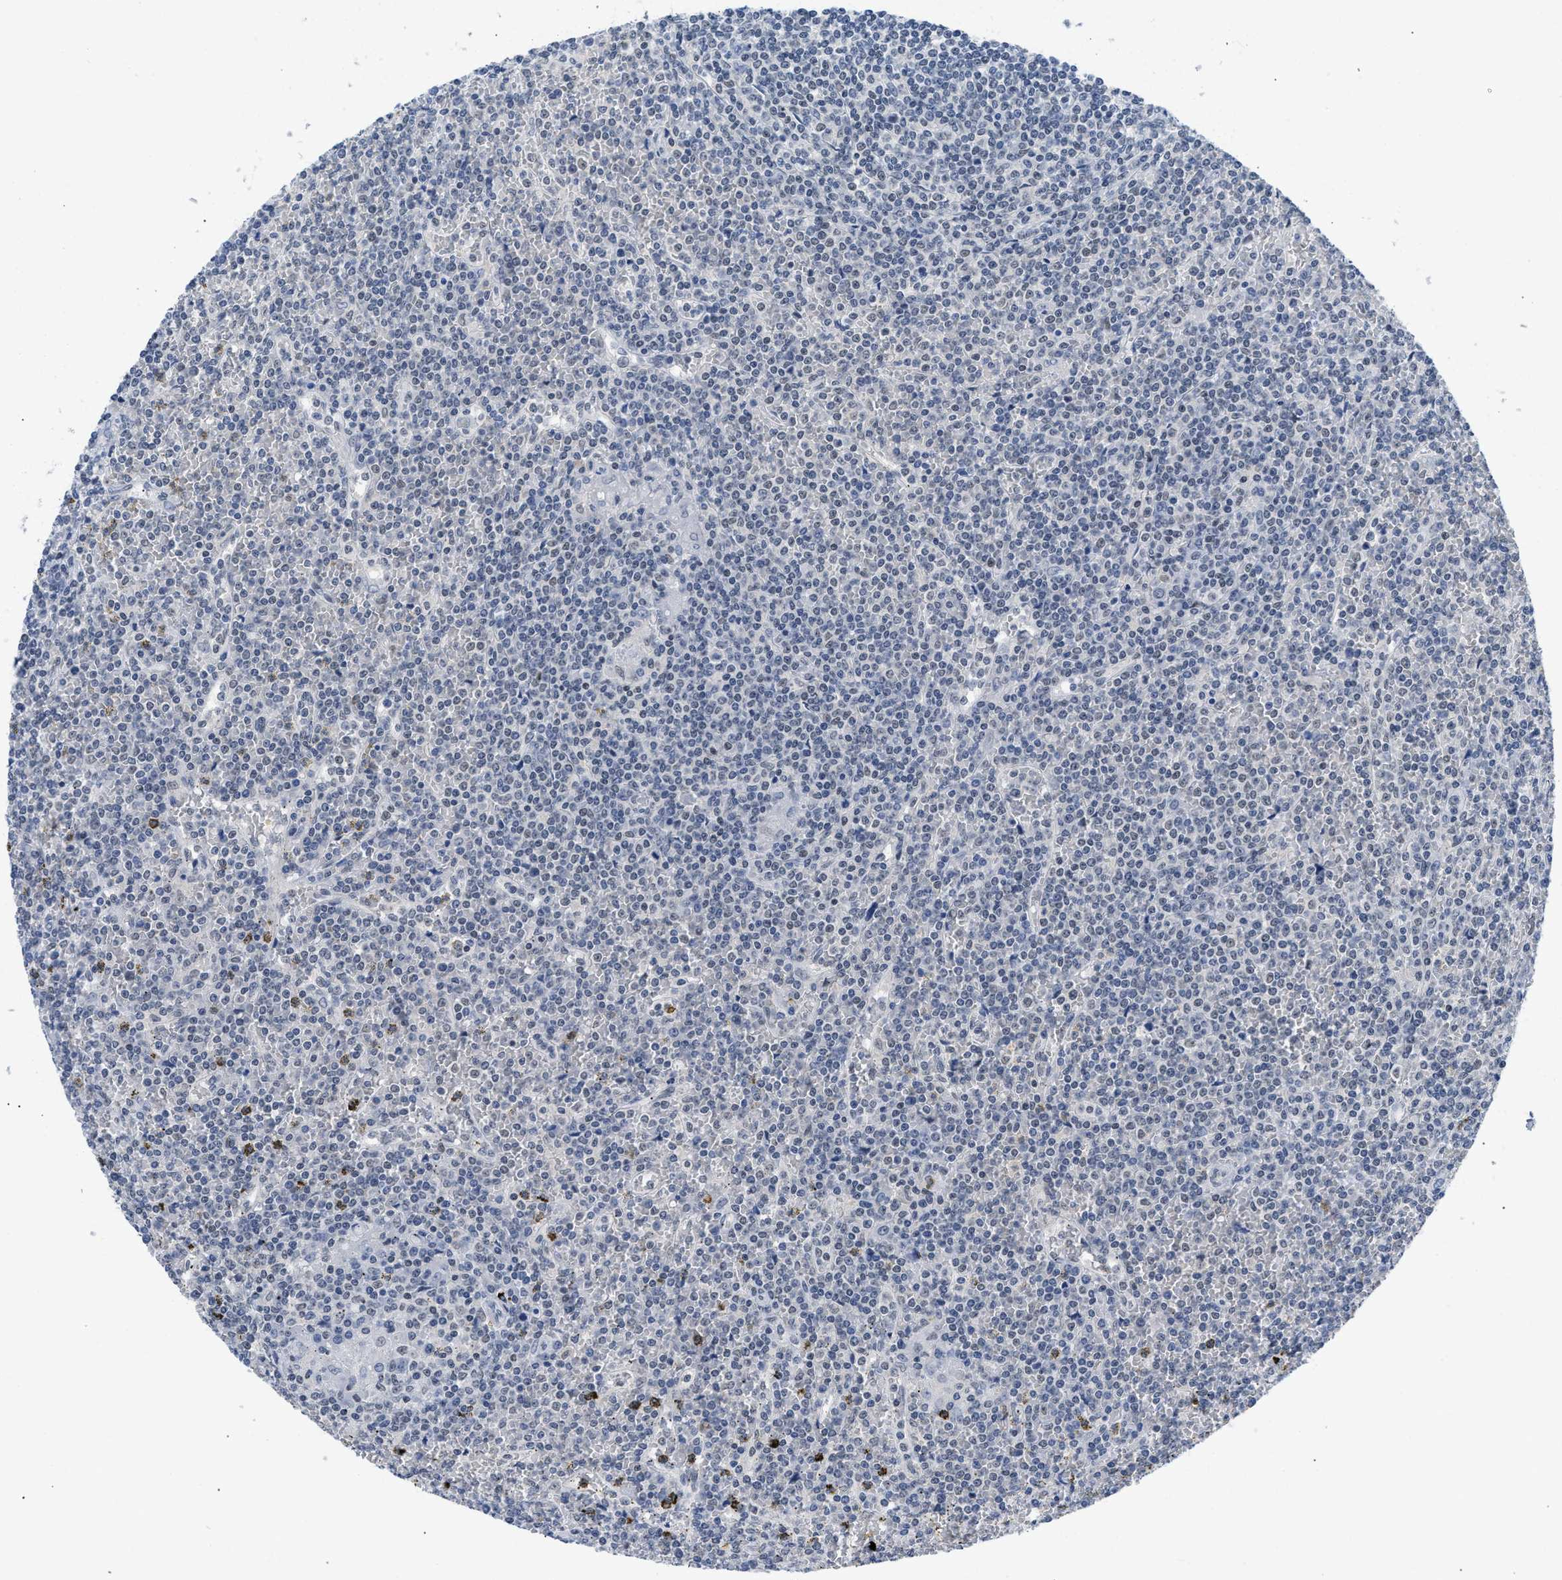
{"staining": {"intensity": "negative", "quantity": "none", "location": "none"}, "tissue": "lymphoma", "cell_type": "Tumor cells", "image_type": "cancer", "snomed": [{"axis": "morphology", "description": "Malignant lymphoma, non-Hodgkin's type, Low grade"}, {"axis": "topography", "description": "Spleen"}], "caption": "IHC image of low-grade malignant lymphoma, non-Hodgkin's type stained for a protein (brown), which exhibits no positivity in tumor cells.", "gene": "GGNBP2", "patient": {"sex": "female", "age": 19}}